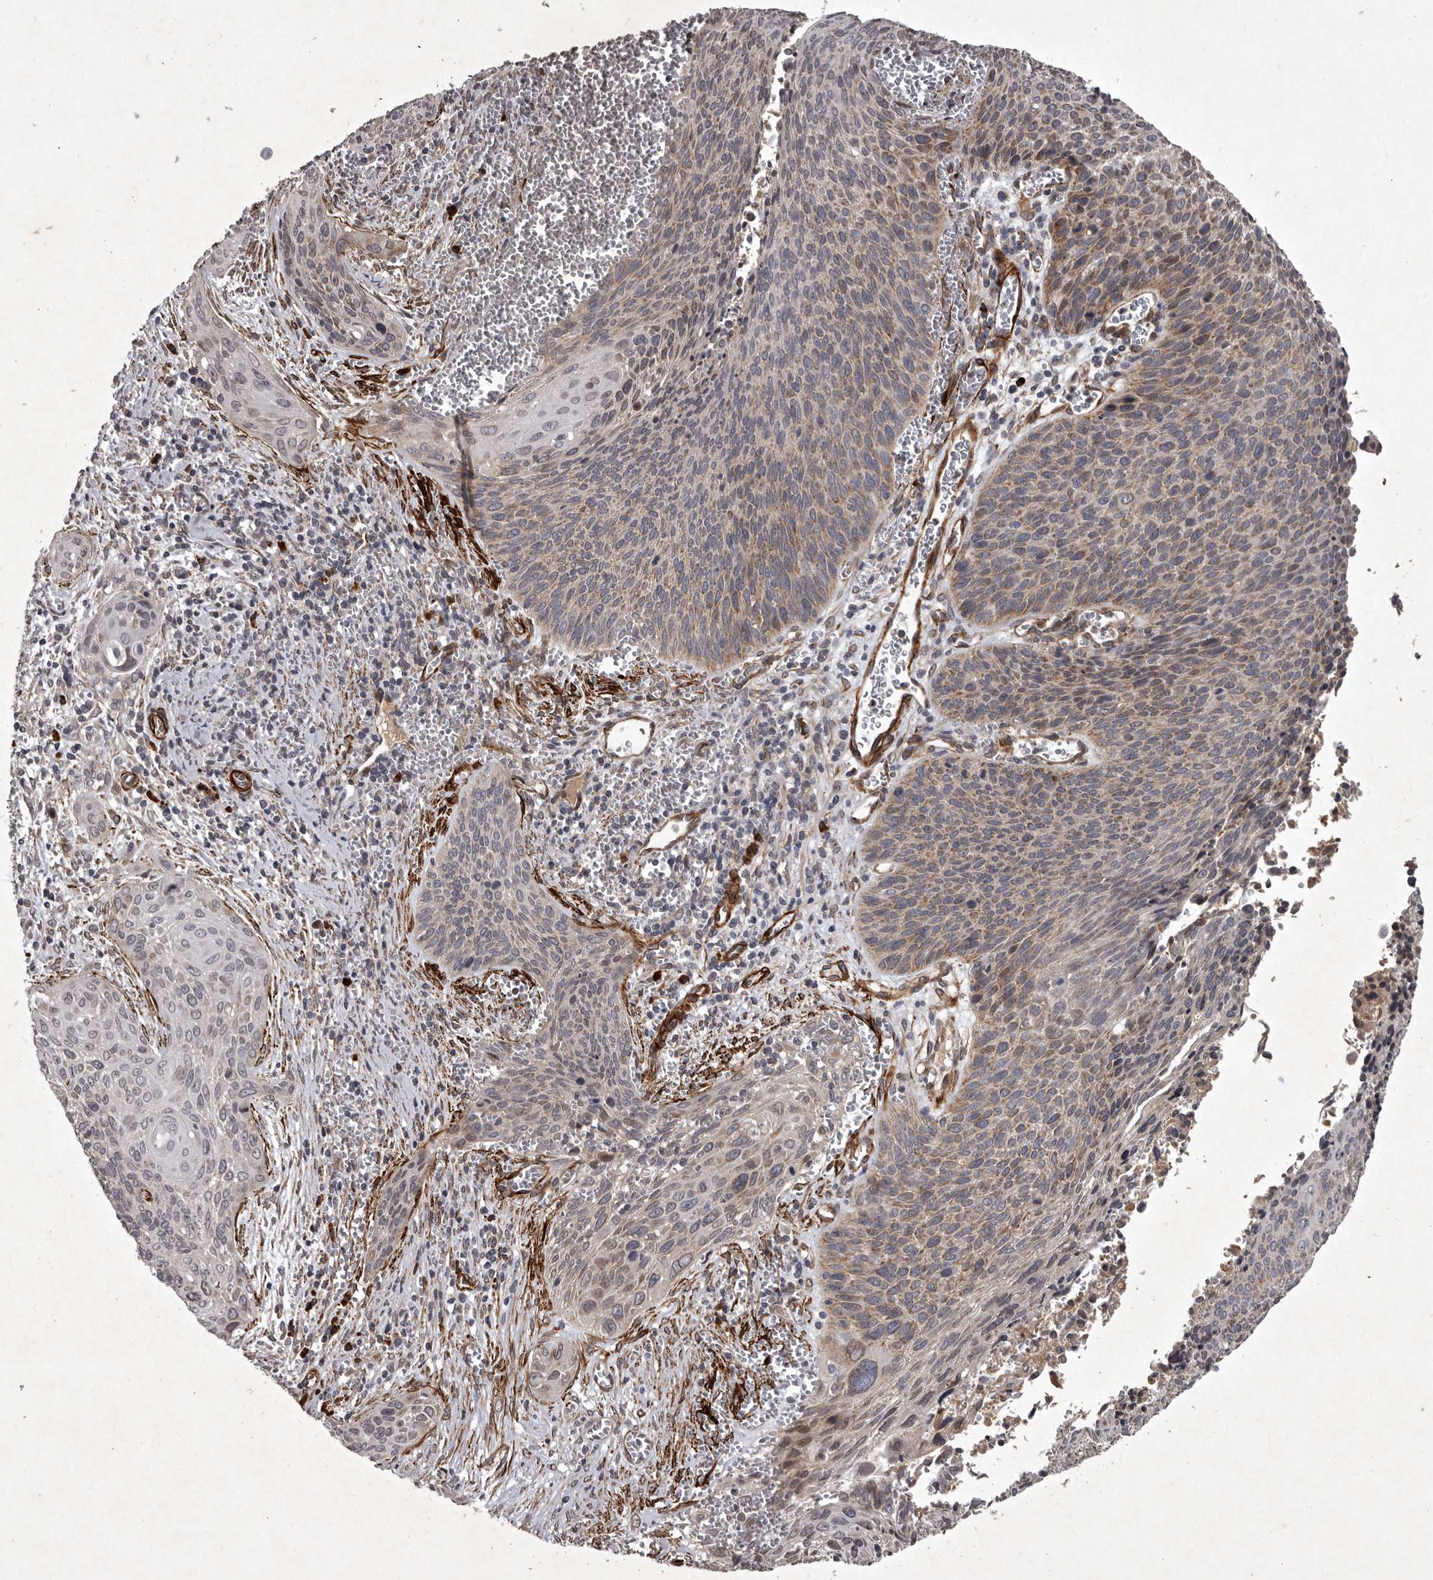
{"staining": {"intensity": "moderate", "quantity": ">75%", "location": "cytoplasmic/membranous"}, "tissue": "cervical cancer", "cell_type": "Tumor cells", "image_type": "cancer", "snomed": [{"axis": "morphology", "description": "Squamous cell carcinoma, NOS"}, {"axis": "topography", "description": "Cervix"}], "caption": "This is a histology image of immunohistochemistry (IHC) staining of cervical cancer, which shows moderate expression in the cytoplasmic/membranous of tumor cells.", "gene": "MRPS15", "patient": {"sex": "female", "age": 55}}